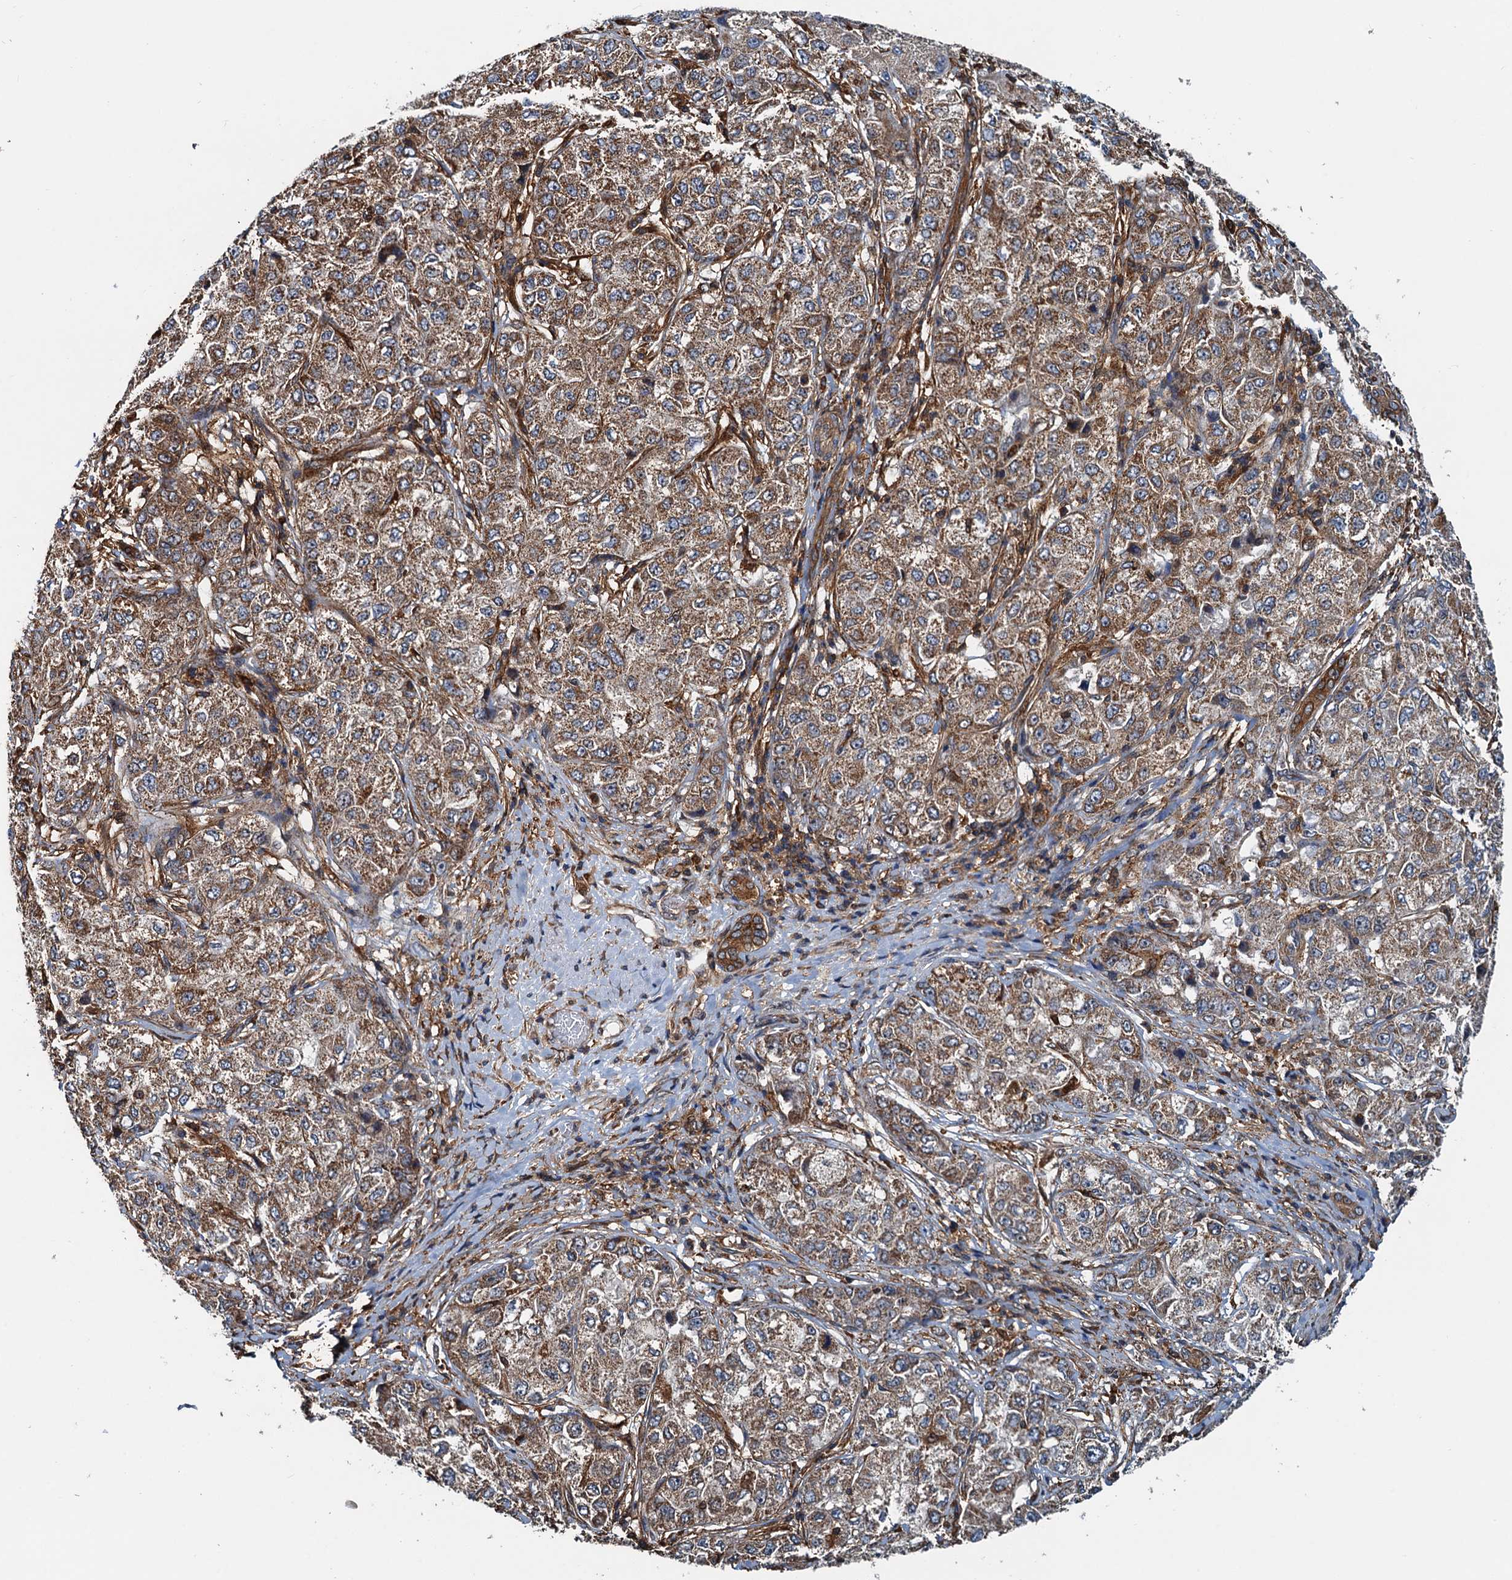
{"staining": {"intensity": "moderate", "quantity": ">75%", "location": "cytoplasmic/membranous"}, "tissue": "liver cancer", "cell_type": "Tumor cells", "image_type": "cancer", "snomed": [{"axis": "morphology", "description": "Carcinoma, Hepatocellular, NOS"}, {"axis": "topography", "description": "Liver"}], "caption": "This histopathology image displays hepatocellular carcinoma (liver) stained with IHC to label a protein in brown. The cytoplasmic/membranous of tumor cells show moderate positivity for the protein. Nuclei are counter-stained blue.", "gene": "USP6NL", "patient": {"sex": "male", "age": 80}}